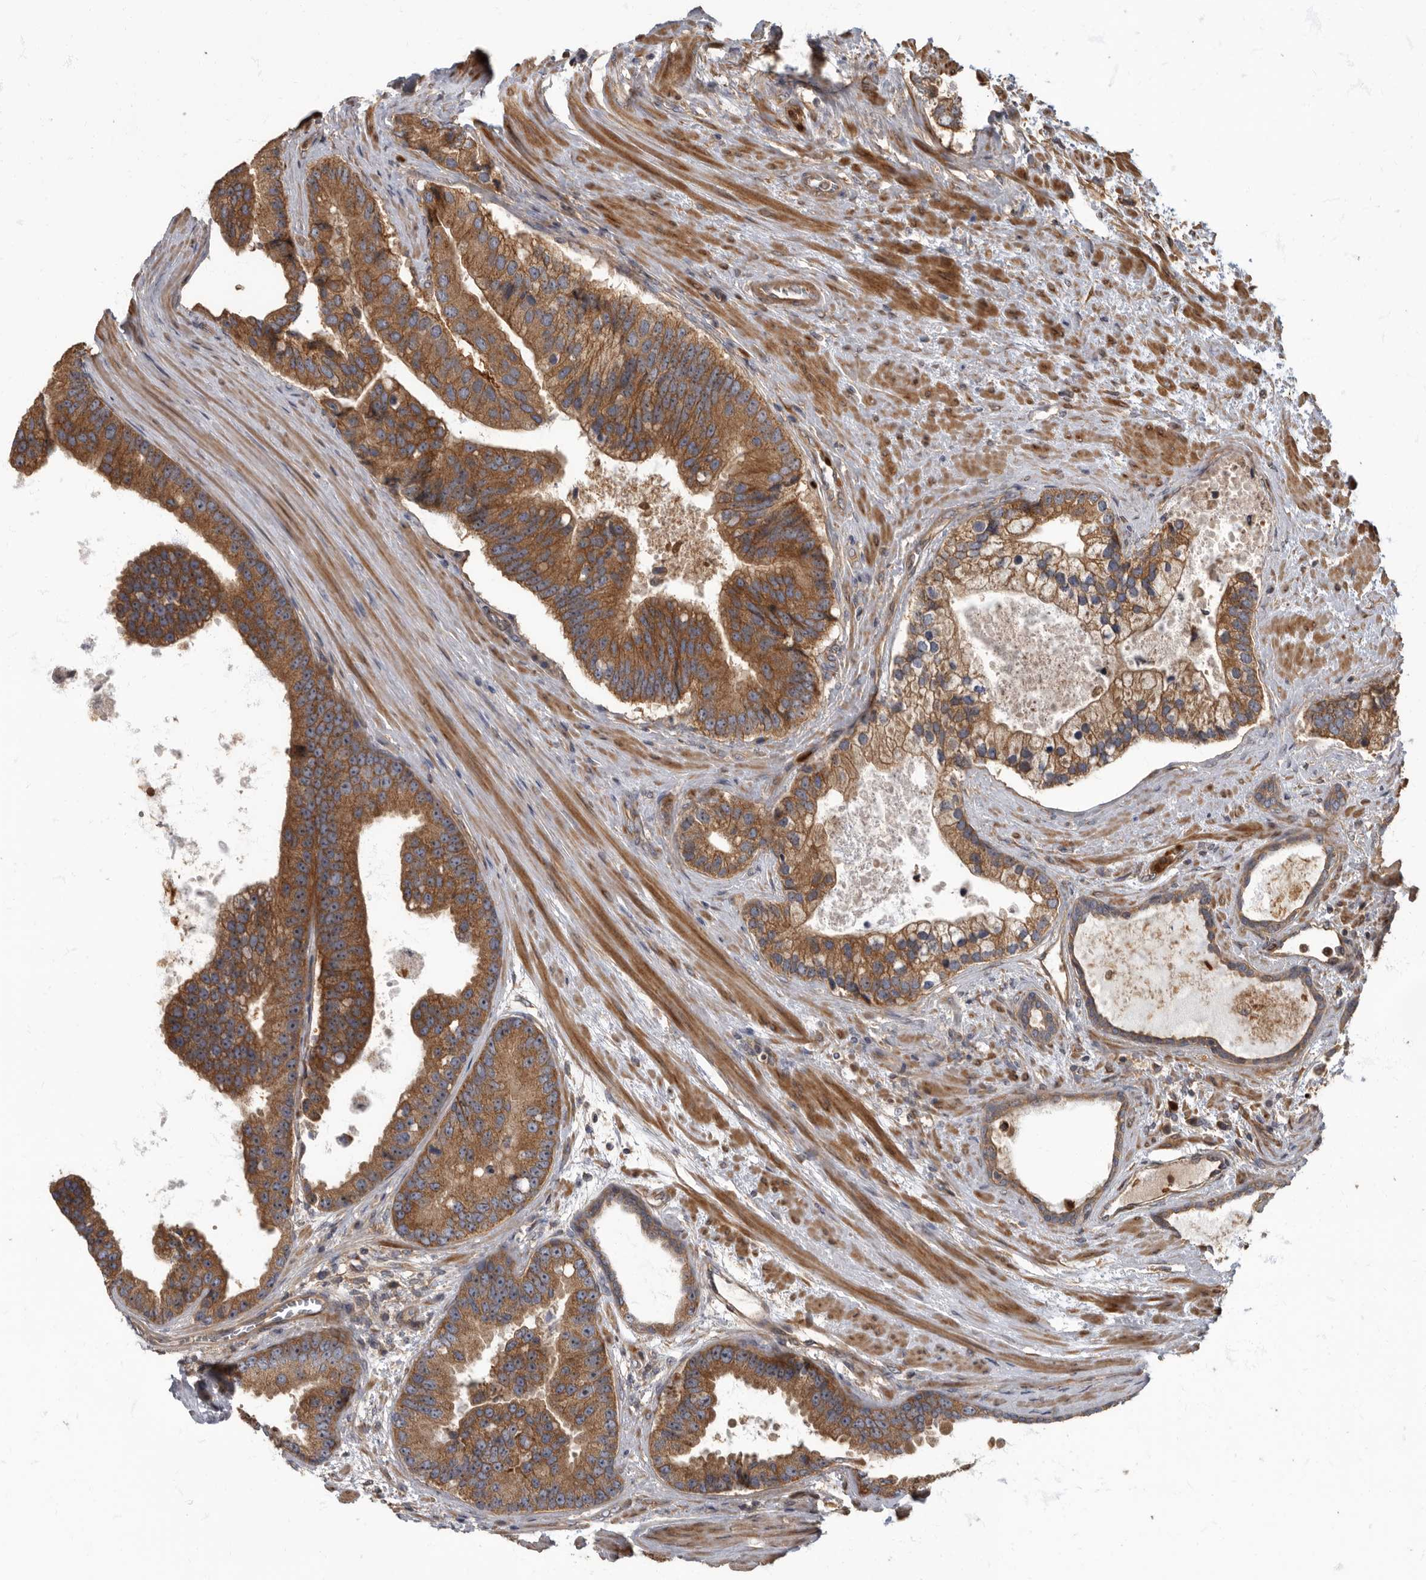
{"staining": {"intensity": "strong", "quantity": ">75%", "location": "cytoplasmic/membranous"}, "tissue": "prostate cancer", "cell_type": "Tumor cells", "image_type": "cancer", "snomed": [{"axis": "morphology", "description": "Adenocarcinoma, High grade"}, {"axis": "topography", "description": "Prostate"}], "caption": "High-power microscopy captured an immunohistochemistry micrograph of prostate adenocarcinoma (high-grade), revealing strong cytoplasmic/membranous staining in approximately >75% of tumor cells.", "gene": "DAAM1", "patient": {"sex": "male", "age": 70}}